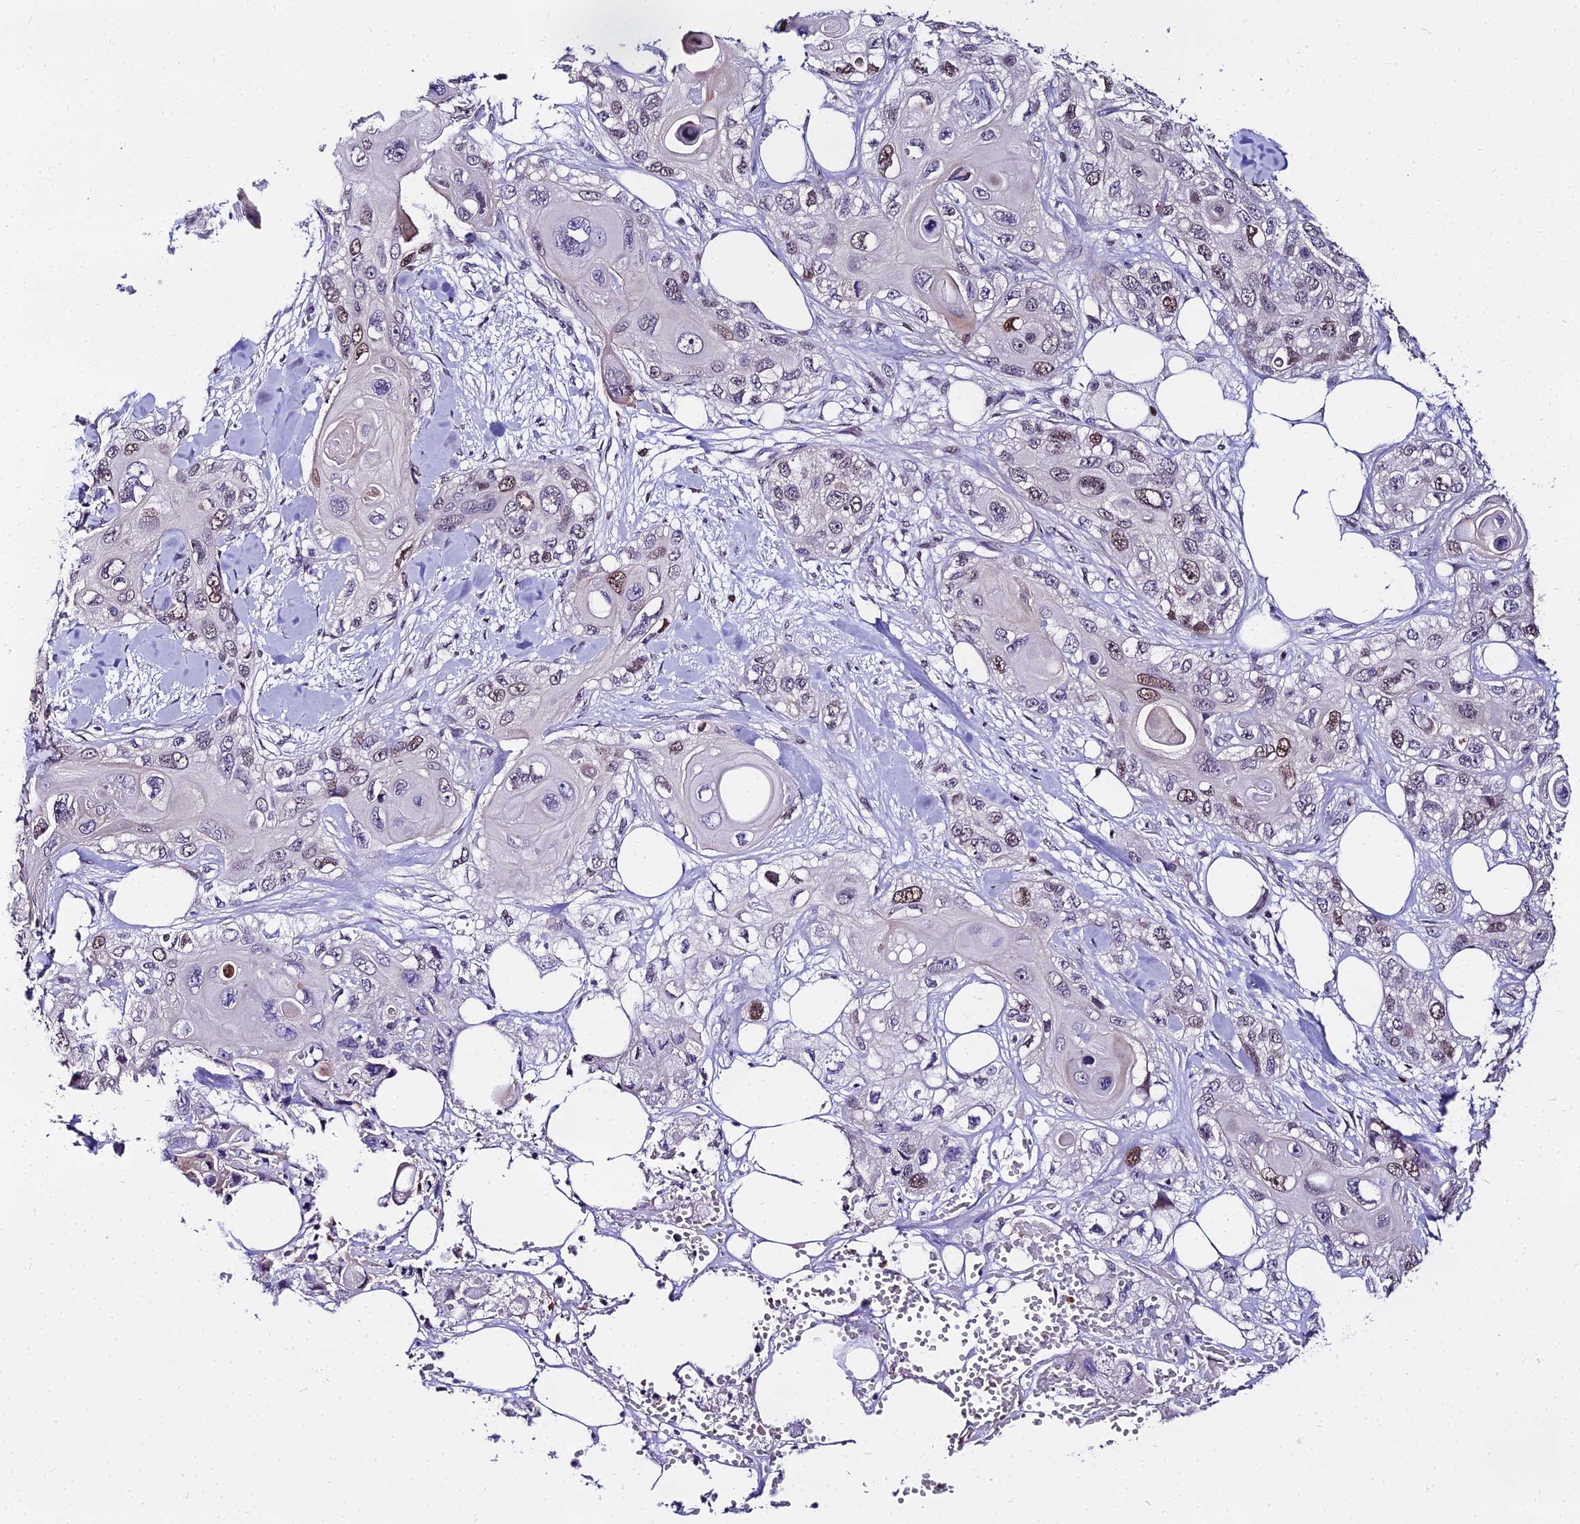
{"staining": {"intensity": "moderate", "quantity": "<25%", "location": "nuclear"}, "tissue": "skin cancer", "cell_type": "Tumor cells", "image_type": "cancer", "snomed": [{"axis": "morphology", "description": "Normal tissue, NOS"}, {"axis": "morphology", "description": "Squamous cell carcinoma, NOS"}, {"axis": "topography", "description": "Skin"}], "caption": "Immunohistochemical staining of human skin squamous cell carcinoma exhibits moderate nuclear protein staining in approximately <25% of tumor cells.", "gene": "TRIML2", "patient": {"sex": "male", "age": 72}}